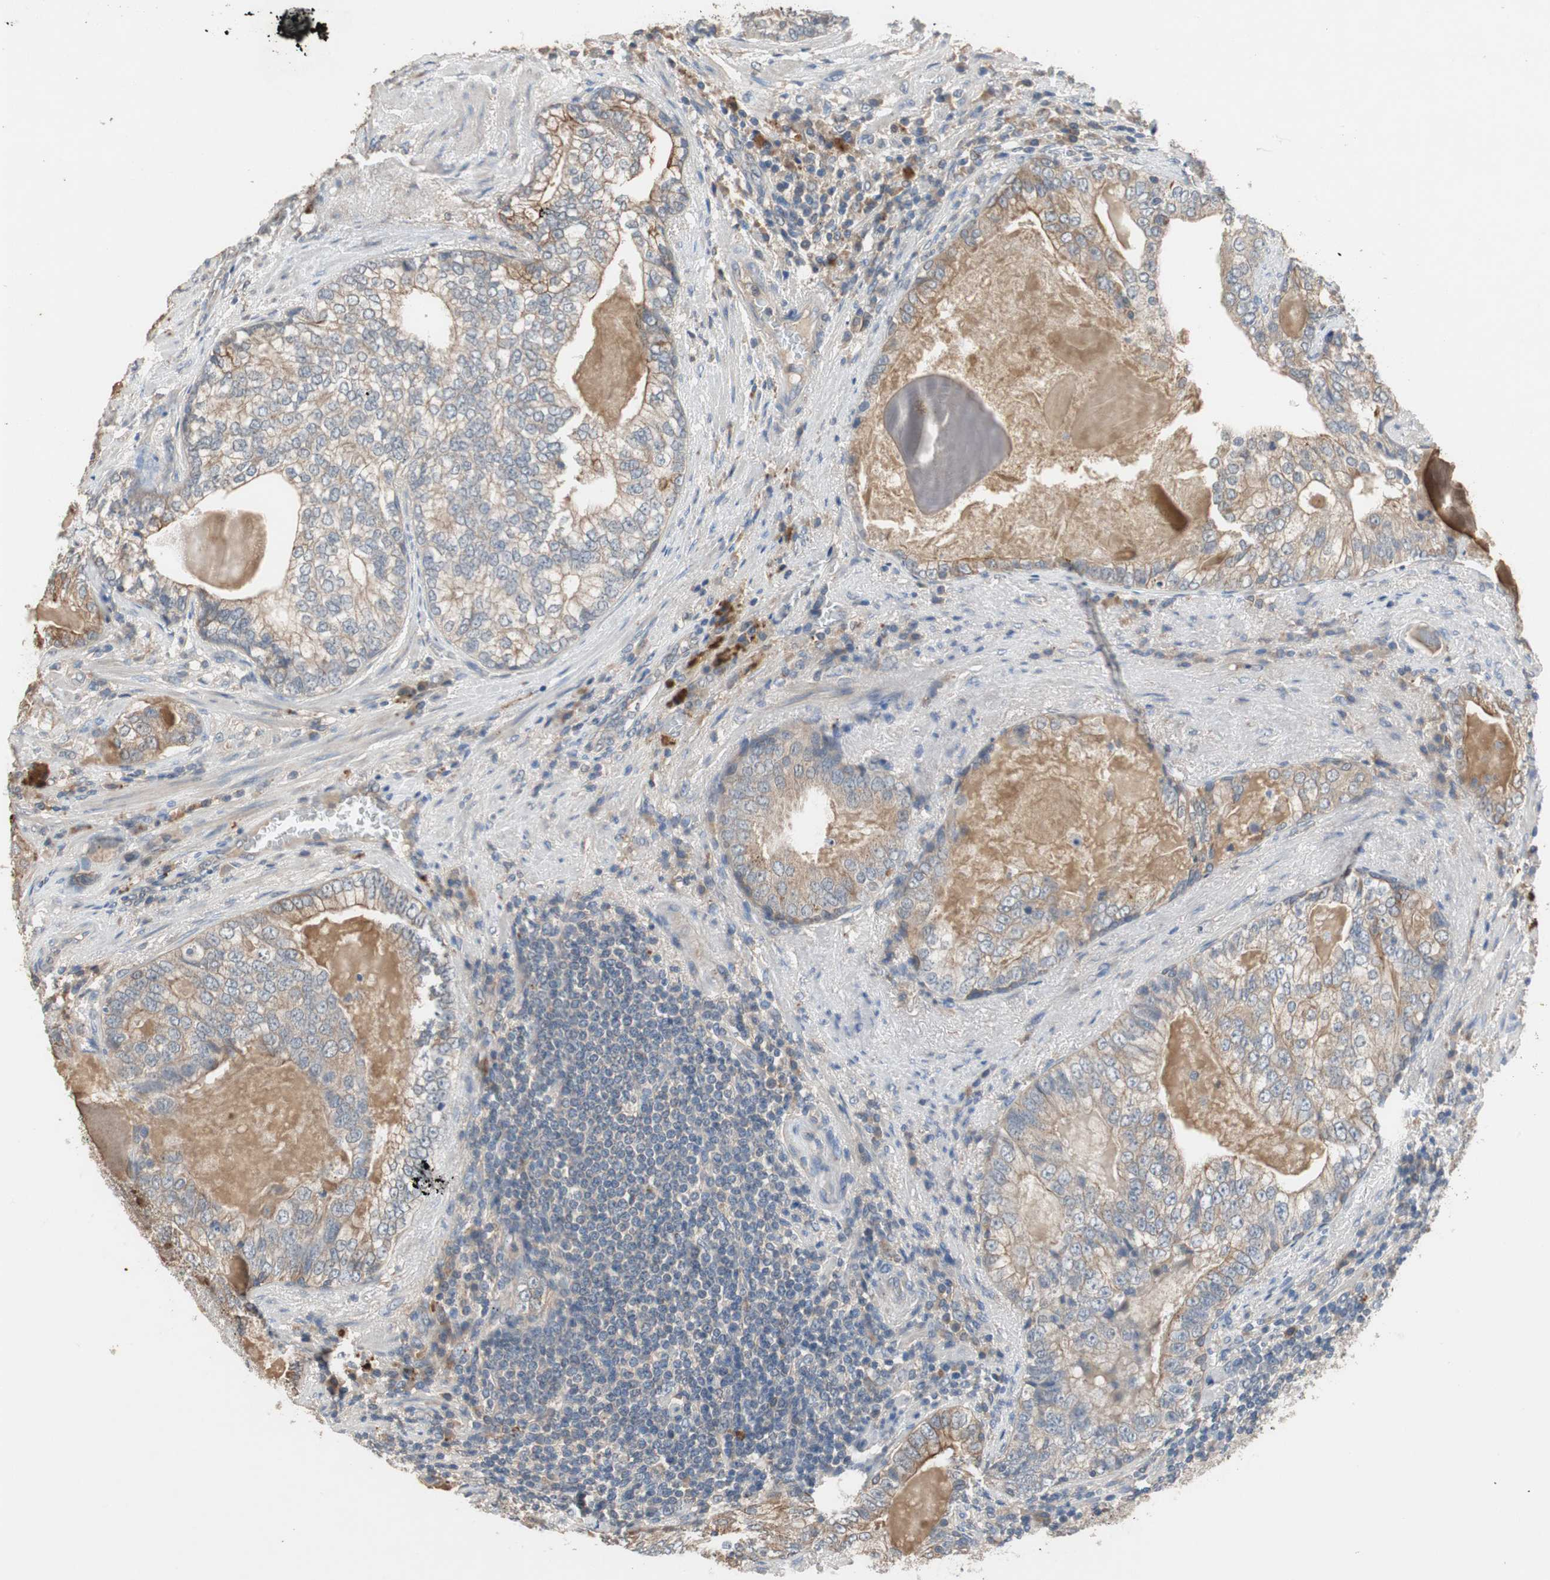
{"staining": {"intensity": "weak", "quantity": ">75%", "location": "cytoplasmic/membranous"}, "tissue": "prostate cancer", "cell_type": "Tumor cells", "image_type": "cancer", "snomed": [{"axis": "morphology", "description": "Adenocarcinoma, High grade"}, {"axis": "topography", "description": "Prostate"}], "caption": "Prostate cancer (high-grade adenocarcinoma) stained with immunohistochemistry displays weak cytoplasmic/membranous positivity in approximately >75% of tumor cells. The protein is stained brown, and the nuclei are stained in blue (DAB IHC with brightfield microscopy, high magnification).", "gene": "ADAP1", "patient": {"sex": "male", "age": 66}}